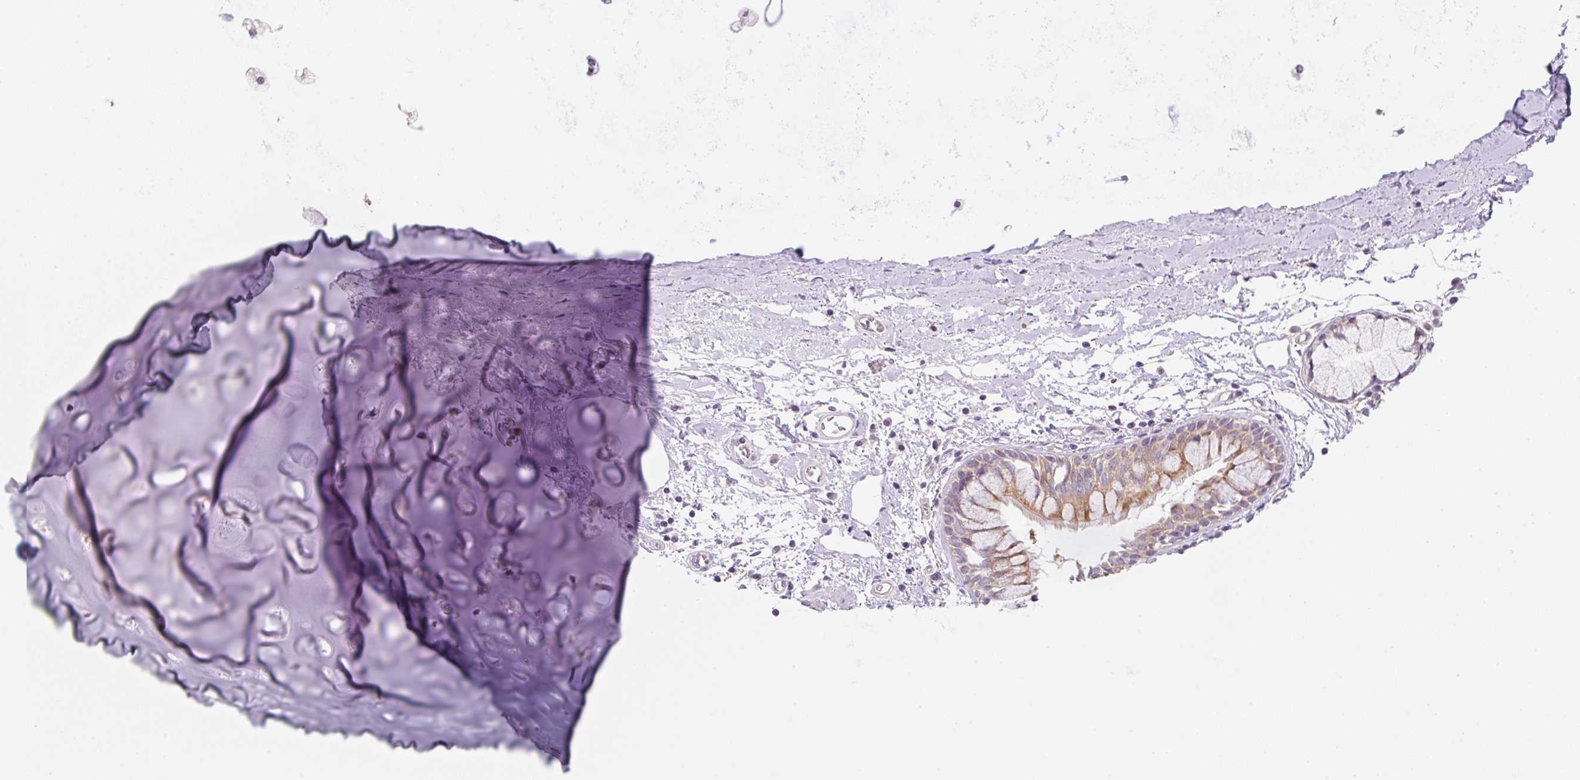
{"staining": {"intensity": "negative", "quantity": "none", "location": "none"}, "tissue": "adipose tissue", "cell_type": "Adipocytes", "image_type": "normal", "snomed": [{"axis": "morphology", "description": "Normal tissue, NOS"}, {"axis": "morphology", "description": "Degeneration, NOS"}, {"axis": "topography", "description": "Cartilage tissue"}, {"axis": "topography", "description": "Lung"}], "caption": "Micrograph shows no significant protein staining in adipocytes of unremarkable adipose tissue.", "gene": "OMA1", "patient": {"sex": "female", "age": 61}}